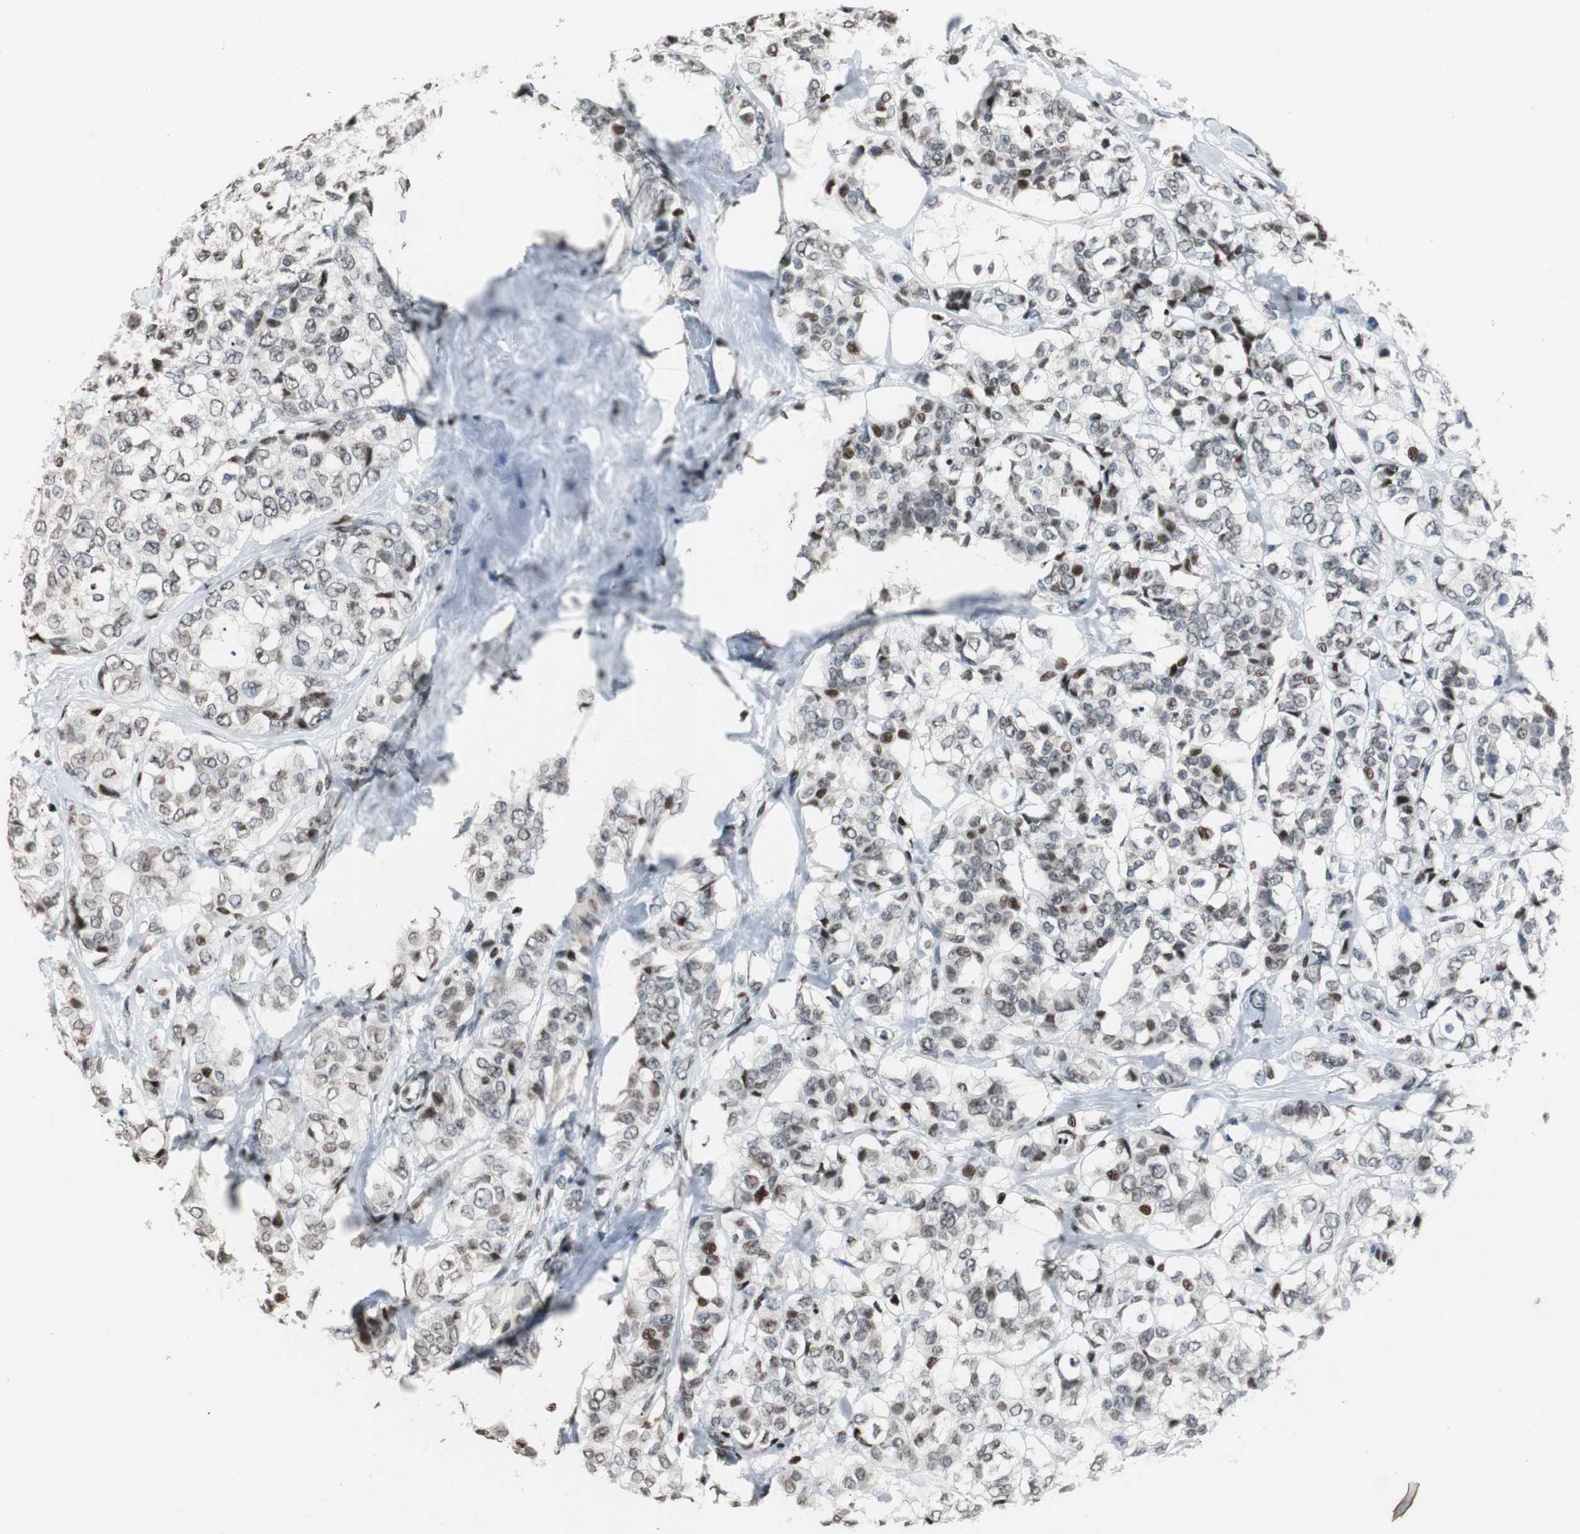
{"staining": {"intensity": "moderate", "quantity": ">75%", "location": "nuclear"}, "tissue": "breast cancer", "cell_type": "Tumor cells", "image_type": "cancer", "snomed": [{"axis": "morphology", "description": "Lobular carcinoma"}, {"axis": "topography", "description": "Breast"}], "caption": "Immunohistochemical staining of human breast cancer reveals moderate nuclear protein staining in approximately >75% of tumor cells. (DAB IHC with brightfield microscopy, high magnification).", "gene": "PAXIP1", "patient": {"sex": "female", "age": 60}}